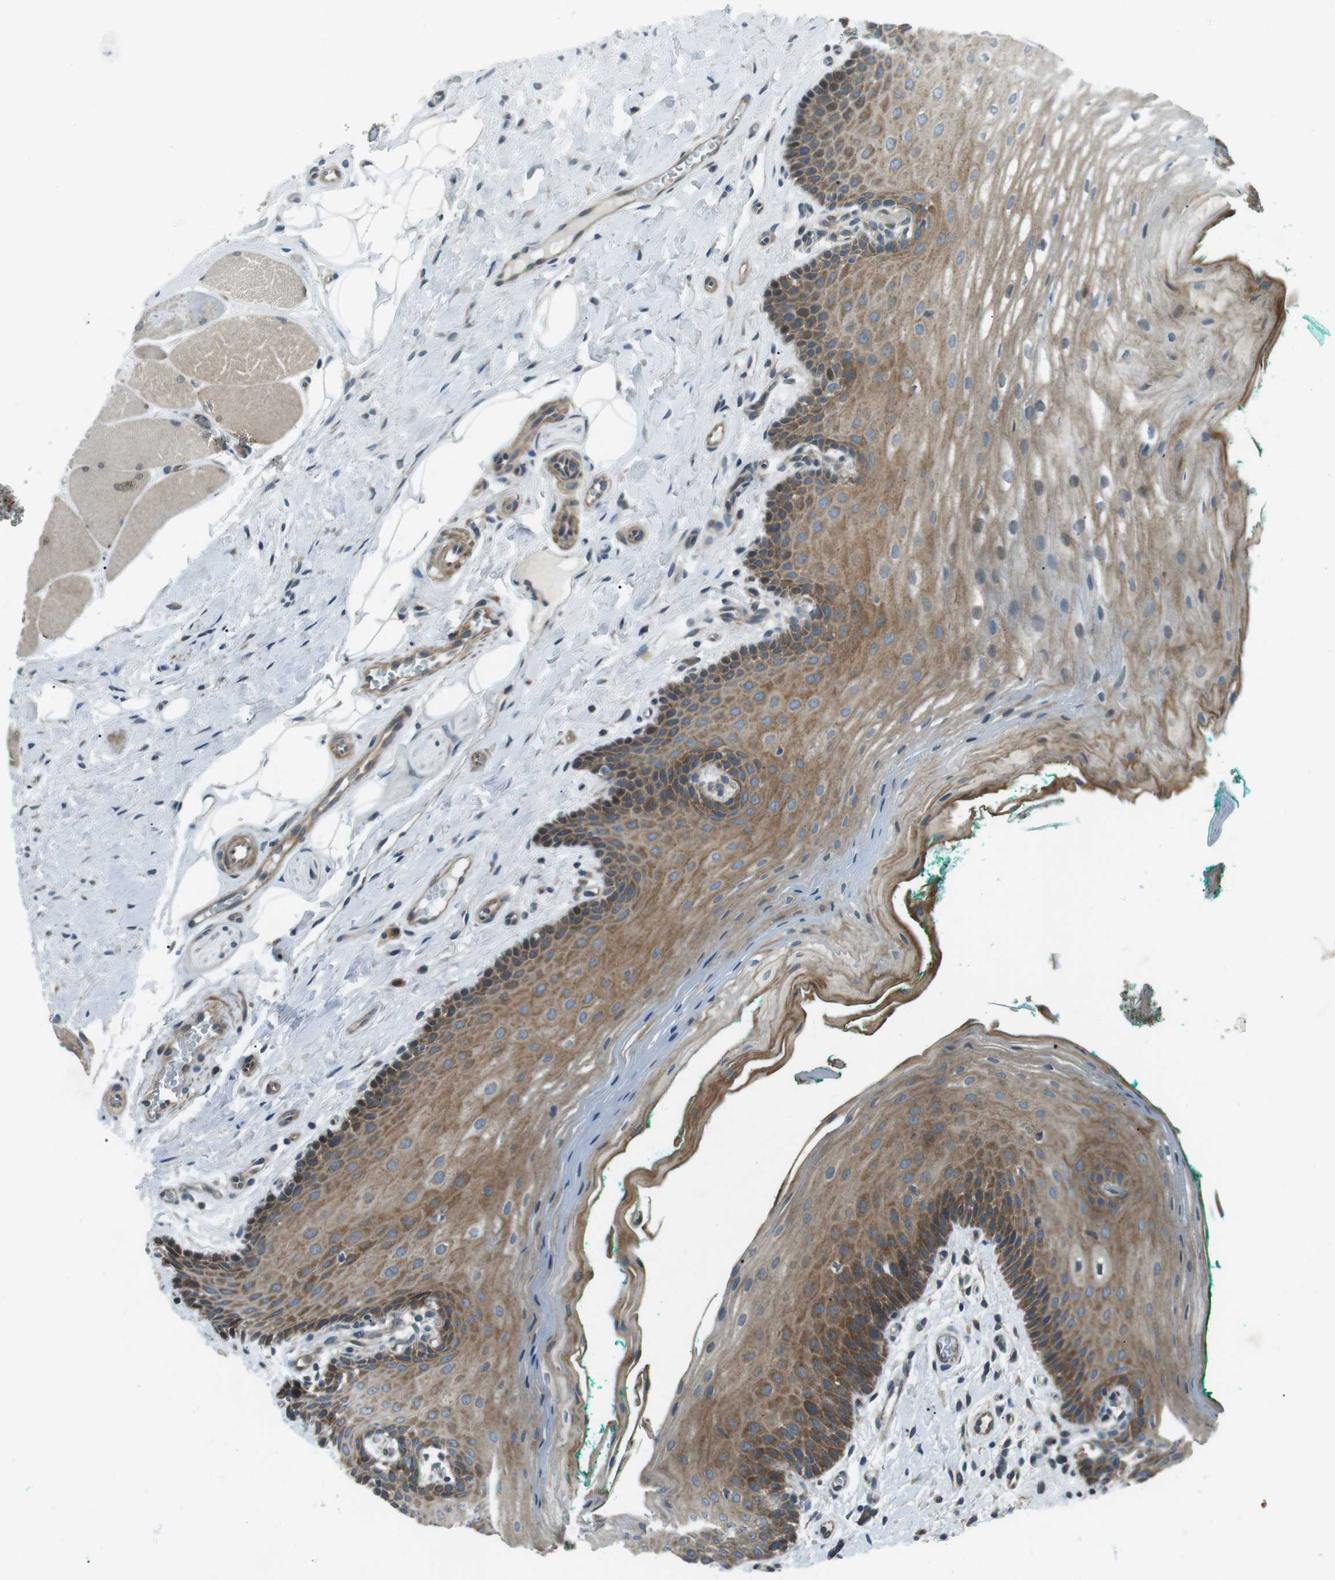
{"staining": {"intensity": "strong", "quantity": ">75%", "location": "cytoplasmic/membranous"}, "tissue": "oral mucosa", "cell_type": "Squamous epithelial cells", "image_type": "normal", "snomed": [{"axis": "morphology", "description": "Normal tissue, NOS"}, {"axis": "topography", "description": "Oral tissue"}], "caption": "Immunohistochemistry of normal oral mucosa exhibits high levels of strong cytoplasmic/membranous positivity in about >75% of squamous epithelial cells. (DAB IHC, brown staining for protein, blue staining for nuclei).", "gene": "TMEM74", "patient": {"sex": "male", "age": 58}}